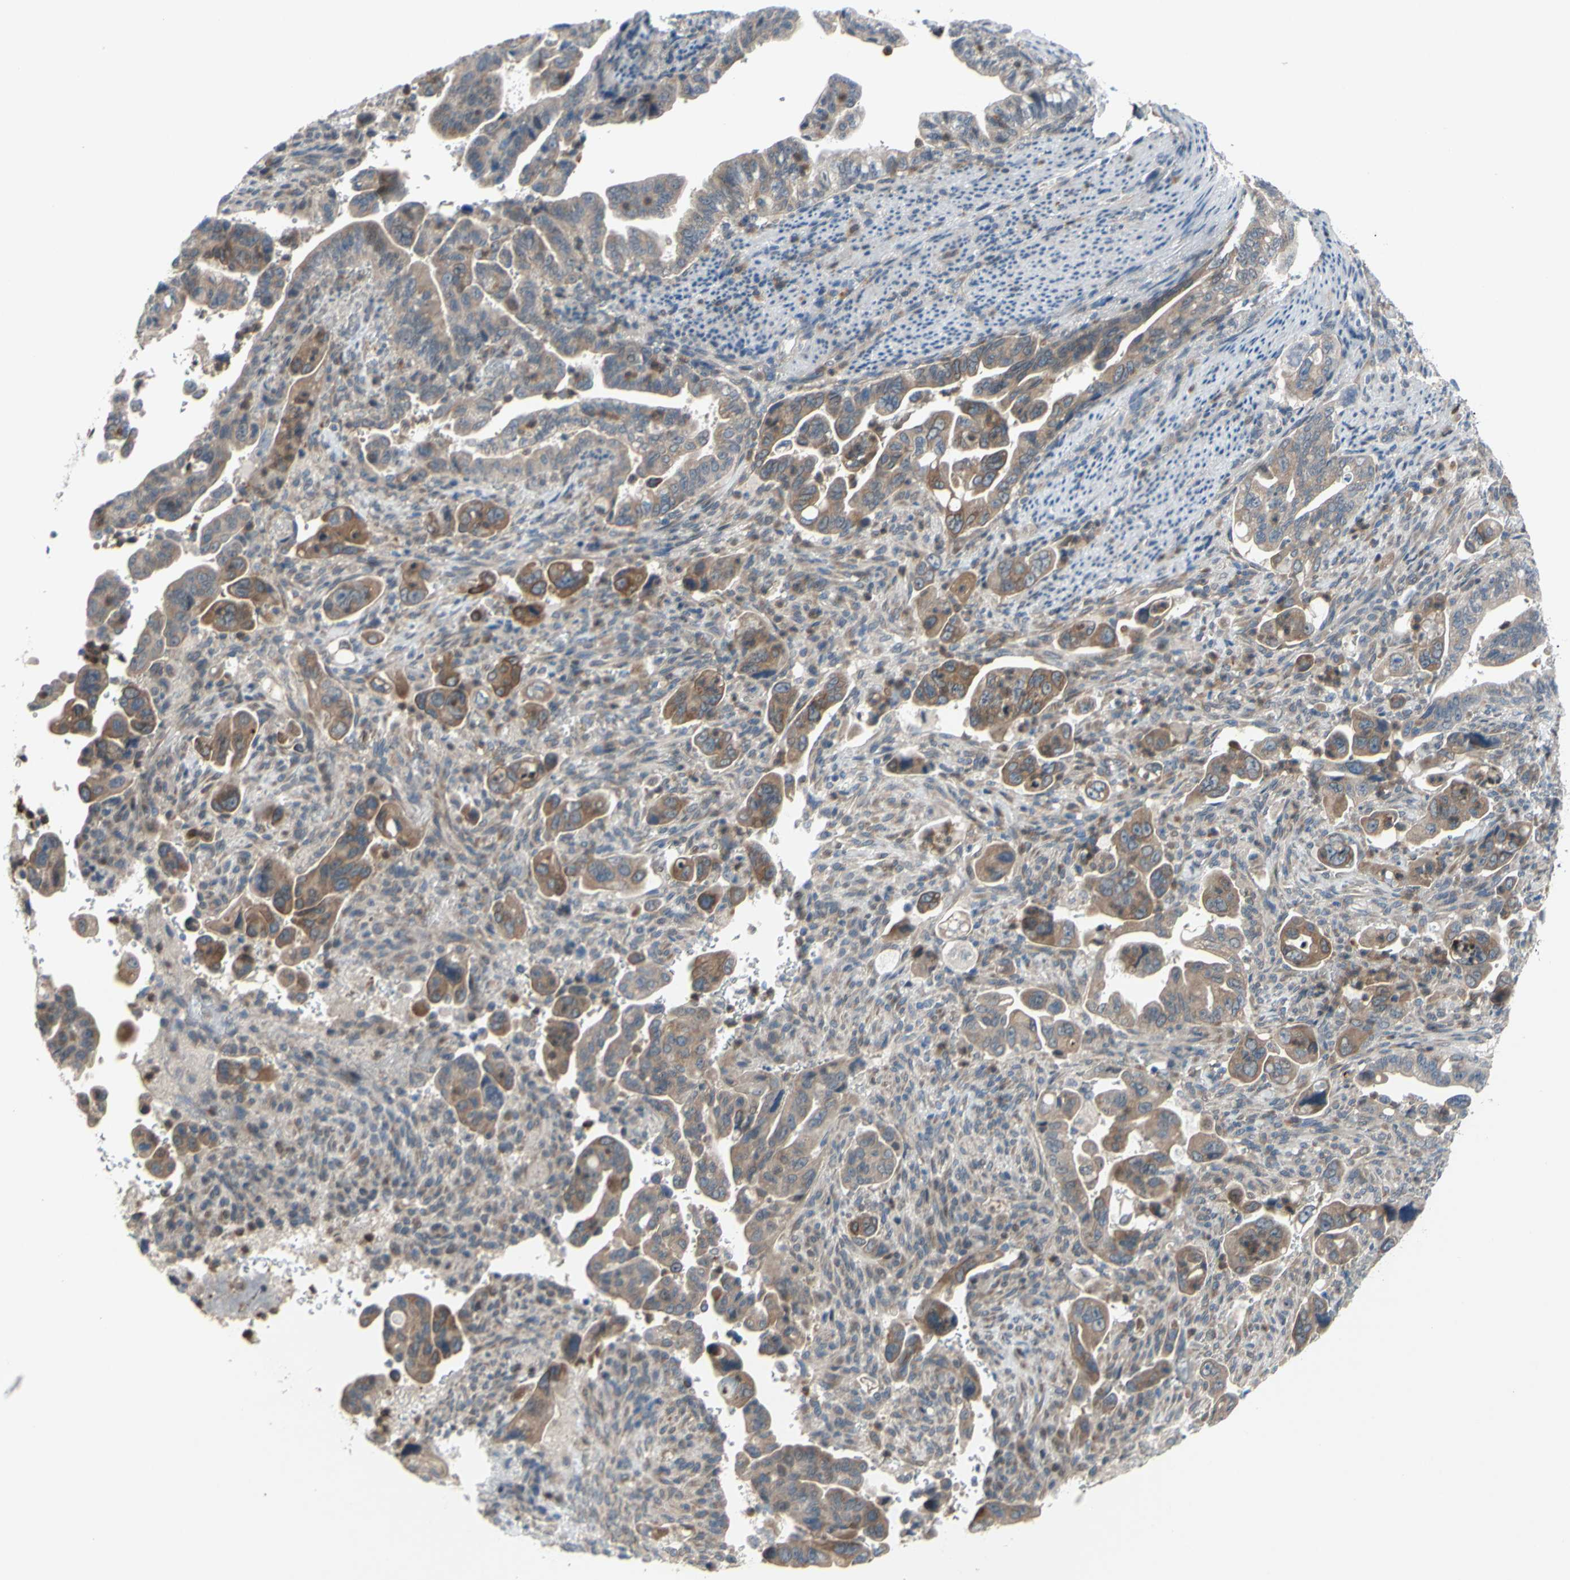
{"staining": {"intensity": "moderate", "quantity": ">75%", "location": "cytoplasmic/membranous"}, "tissue": "pancreatic cancer", "cell_type": "Tumor cells", "image_type": "cancer", "snomed": [{"axis": "morphology", "description": "Adenocarcinoma, NOS"}, {"axis": "topography", "description": "Pancreas"}], "caption": "Human pancreatic cancer (adenocarcinoma) stained with a brown dye exhibits moderate cytoplasmic/membranous positive staining in approximately >75% of tumor cells.", "gene": "GRAMD2B", "patient": {"sex": "male", "age": 70}}